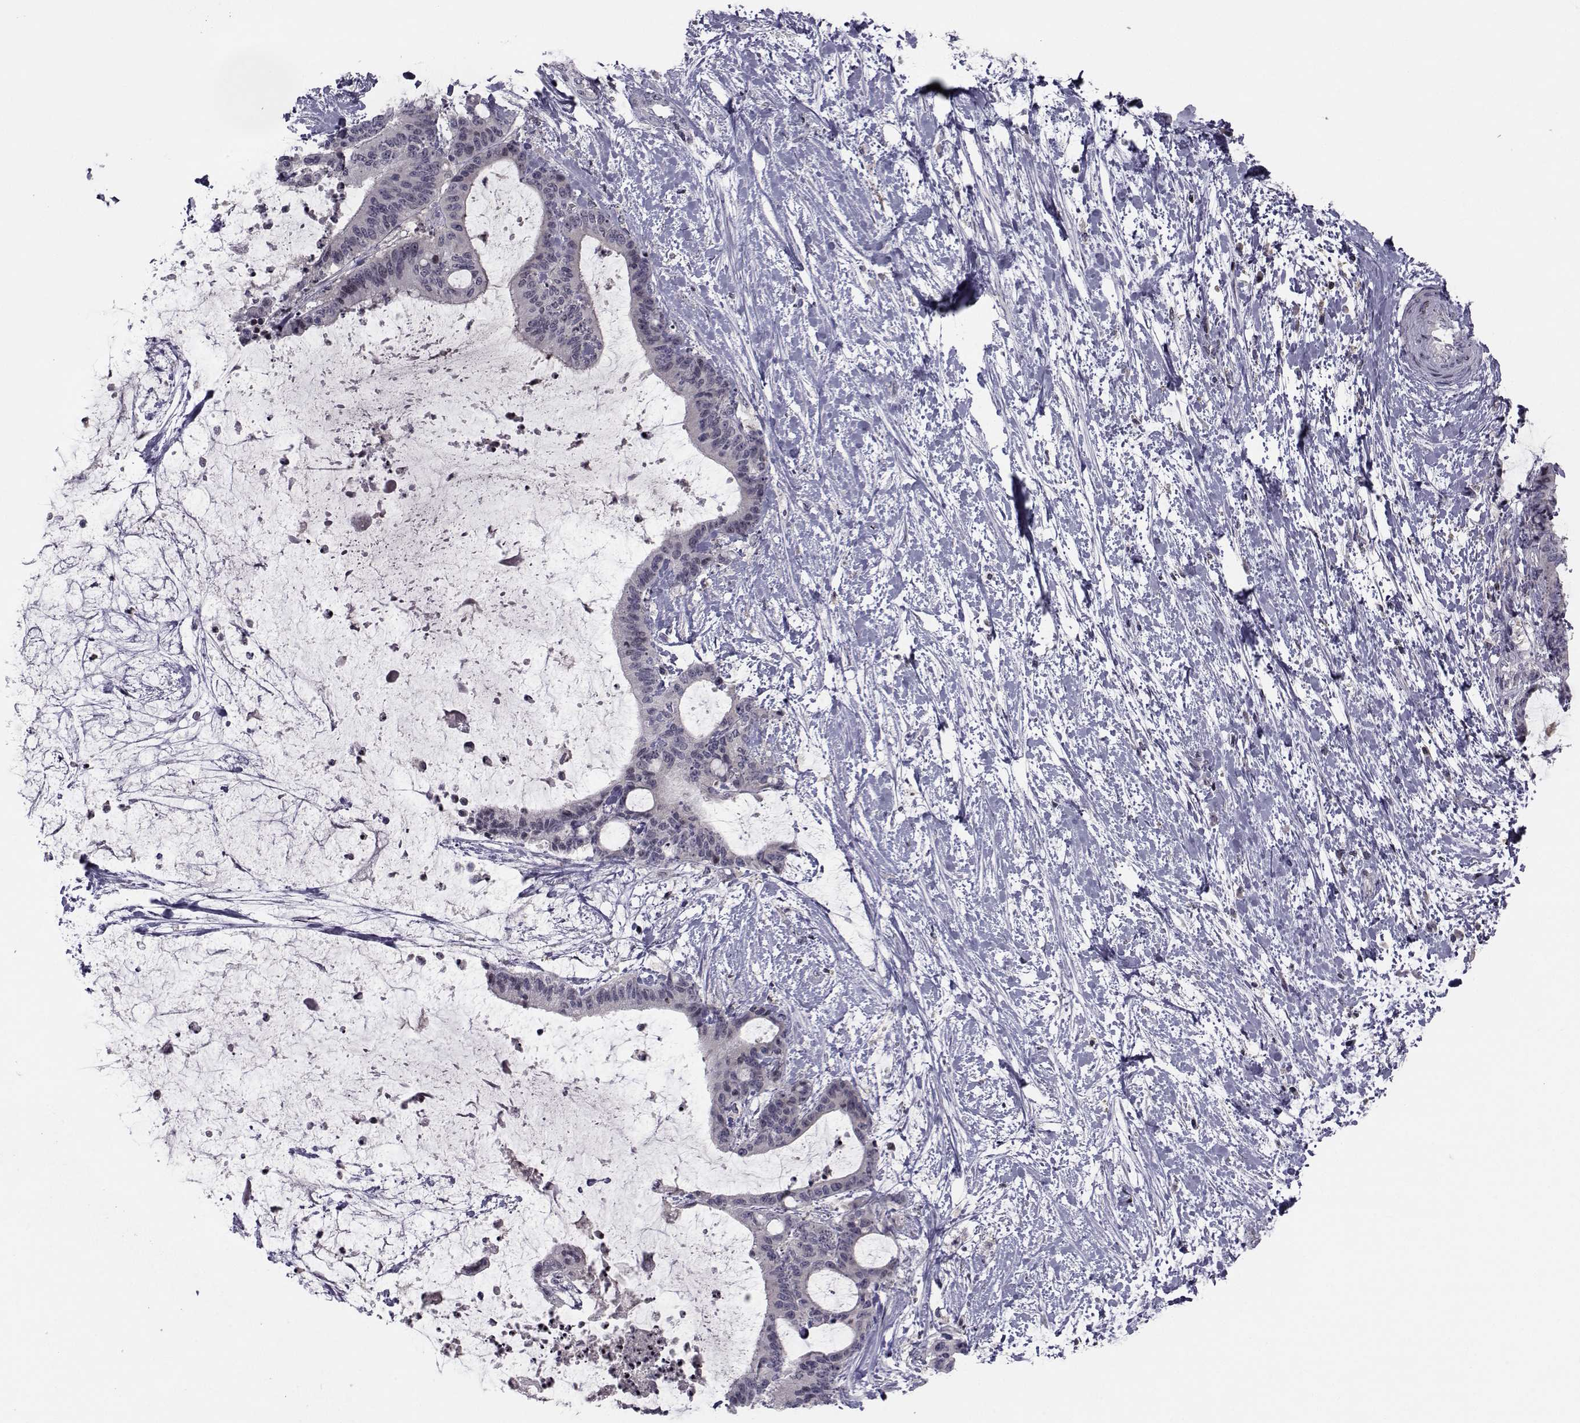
{"staining": {"intensity": "negative", "quantity": "none", "location": "none"}, "tissue": "liver cancer", "cell_type": "Tumor cells", "image_type": "cancer", "snomed": [{"axis": "morphology", "description": "Cholangiocarcinoma"}, {"axis": "topography", "description": "Liver"}], "caption": "Immunohistochemistry (IHC) image of neoplastic tissue: cholangiocarcinoma (liver) stained with DAB demonstrates no significant protein staining in tumor cells.", "gene": "PCP4L1", "patient": {"sex": "female", "age": 73}}